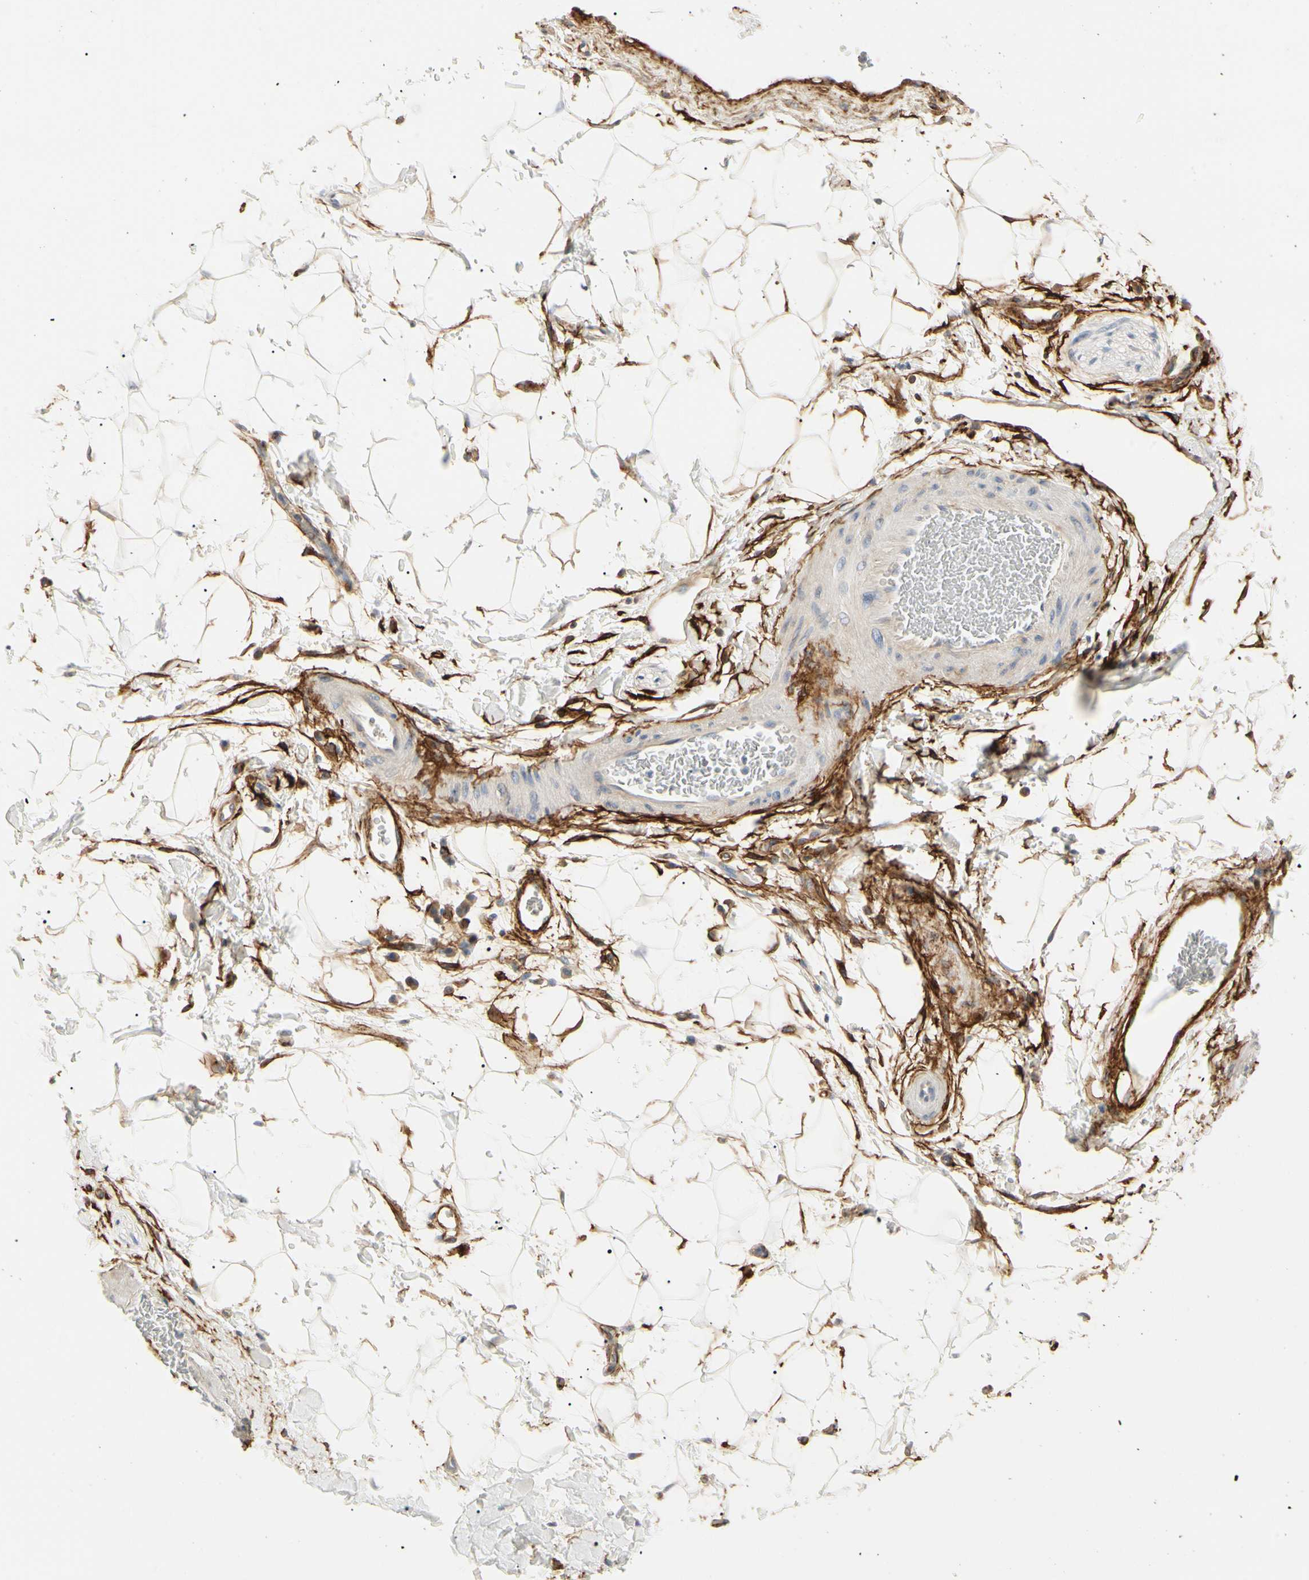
{"staining": {"intensity": "moderate", "quantity": ">75%", "location": "cytoplasmic/membranous"}, "tissue": "adipose tissue", "cell_type": "Adipocytes", "image_type": "normal", "snomed": [{"axis": "morphology", "description": "Normal tissue, NOS"}, {"axis": "topography", "description": "Soft tissue"}], "caption": "Adipocytes exhibit medium levels of moderate cytoplasmic/membranous positivity in approximately >75% of cells in normal human adipose tissue. (IHC, brightfield microscopy, high magnification).", "gene": "GGT5", "patient": {"sex": "male", "age": 72}}